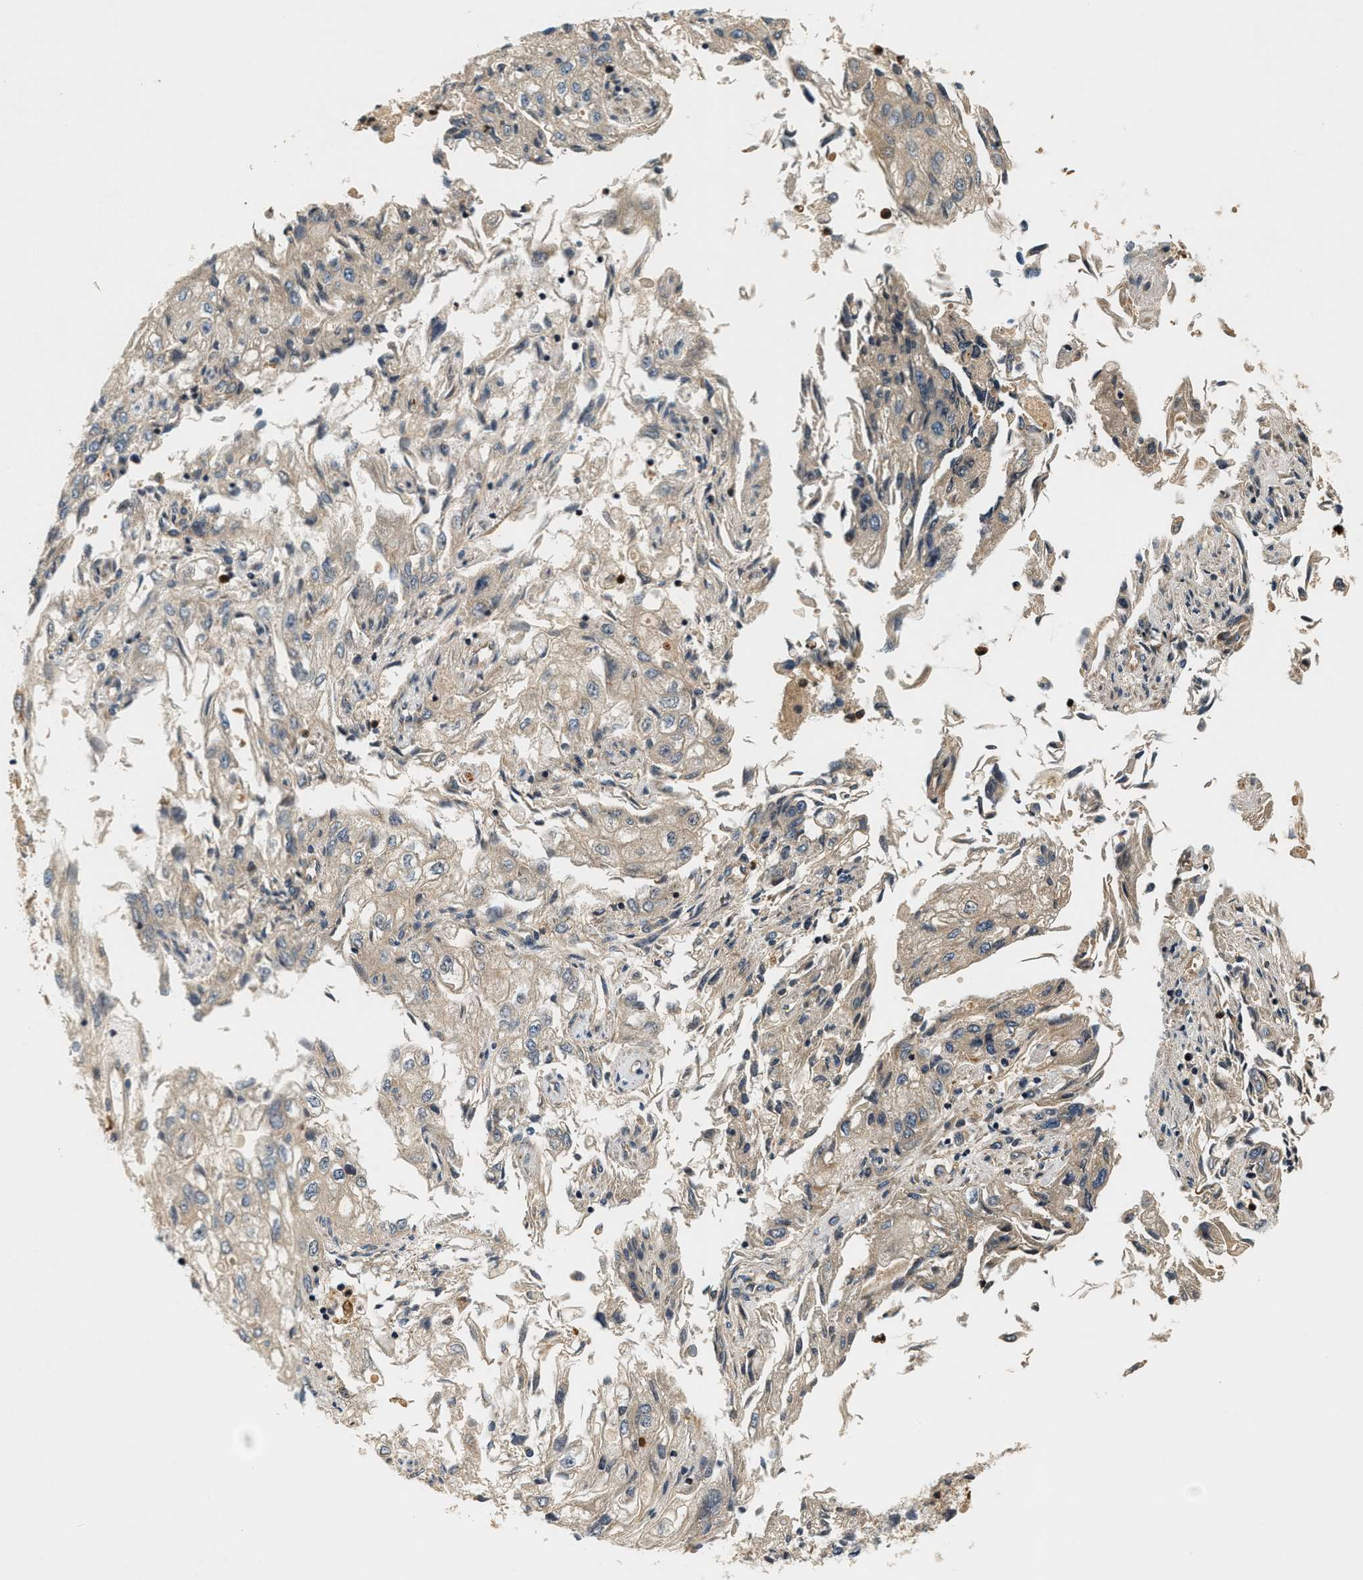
{"staining": {"intensity": "moderate", "quantity": "<25%", "location": "cytoplasmic/membranous"}, "tissue": "endometrial cancer", "cell_type": "Tumor cells", "image_type": "cancer", "snomed": [{"axis": "morphology", "description": "Adenocarcinoma, NOS"}, {"axis": "topography", "description": "Endometrium"}], "caption": "A histopathology image of endometrial cancer (adenocarcinoma) stained for a protein displays moderate cytoplasmic/membranous brown staining in tumor cells.", "gene": "SAMD9", "patient": {"sex": "female", "age": 49}}